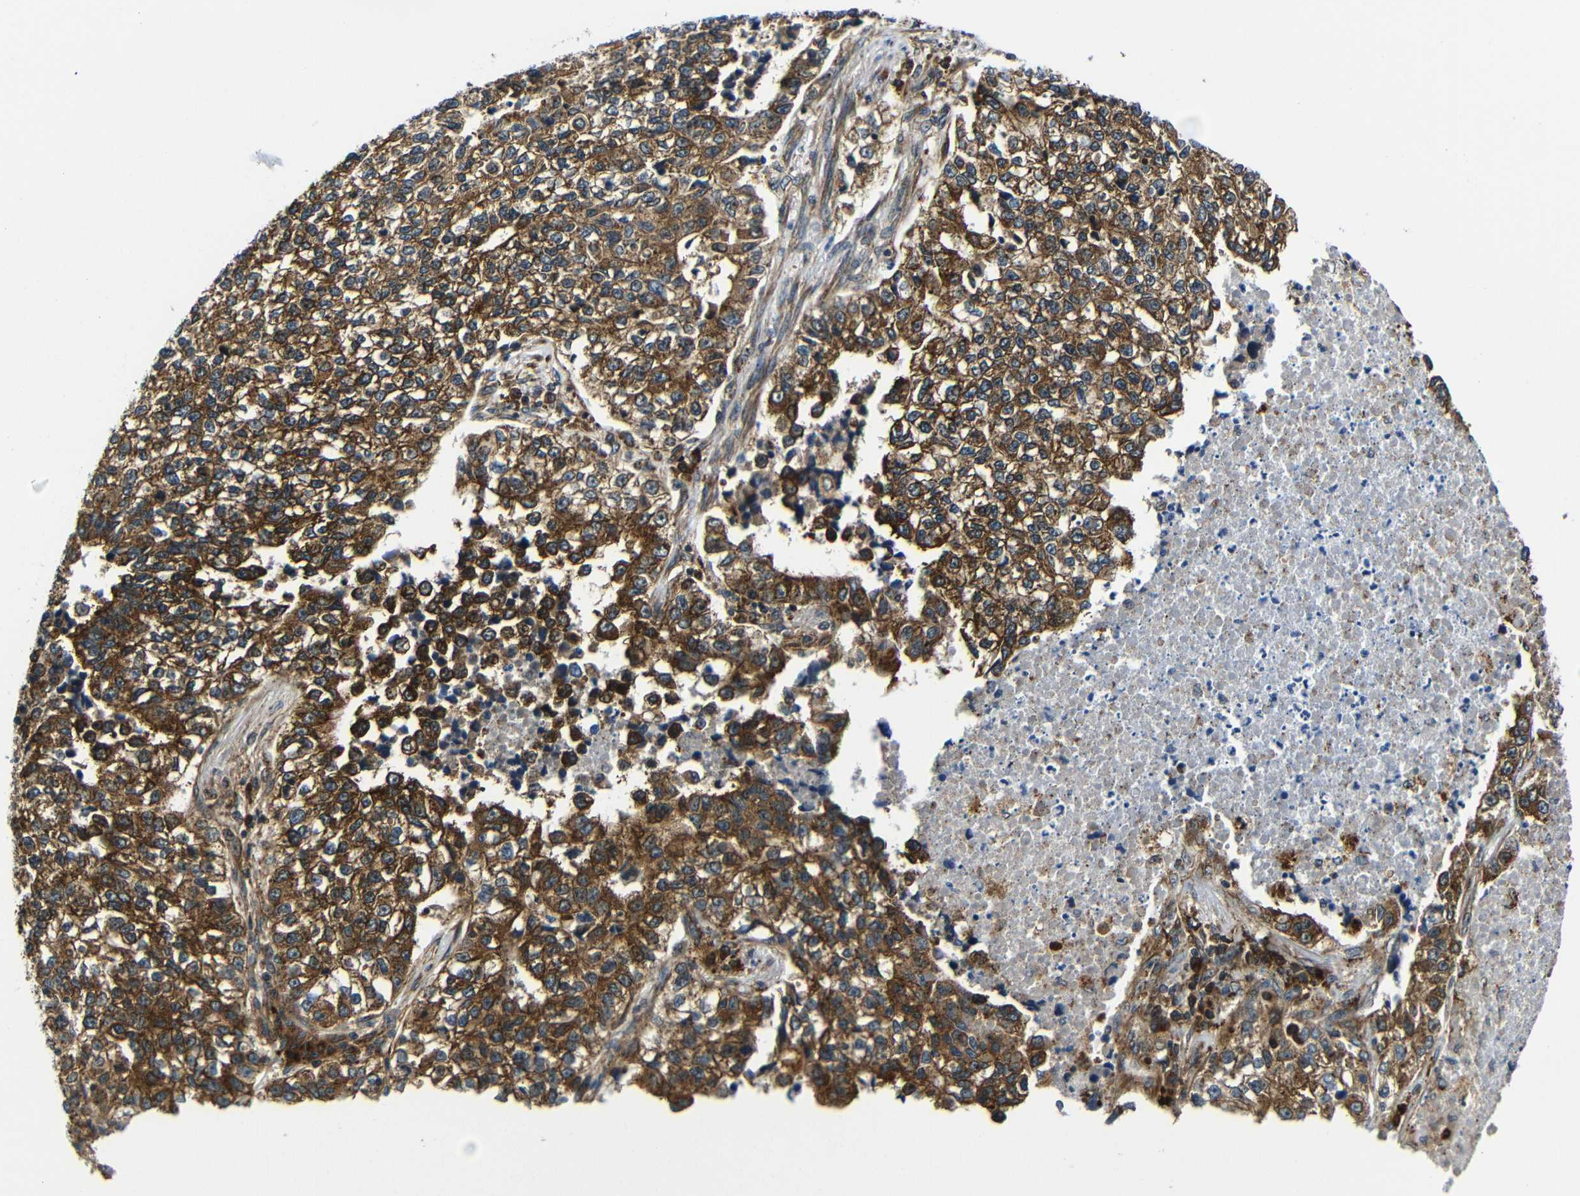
{"staining": {"intensity": "strong", "quantity": ">75%", "location": "cytoplasmic/membranous"}, "tissue": "lung cancer", "cell_type": "Tumor cells", "image_type": "cancer", "snomed": [{"axis": "morphology", "description": "Adenocarcinoma, NOS"}, {"axis": "topography", "description": "Lung"}], "caption": "The image exhibits staining of lung cancer (adenocarcinoma), revealing strong cytoplasmic/membranous protein staining (brown color) within tumor cells.", "gene": "ABCE1", "patient": {"sex": "male", "age": 49}}